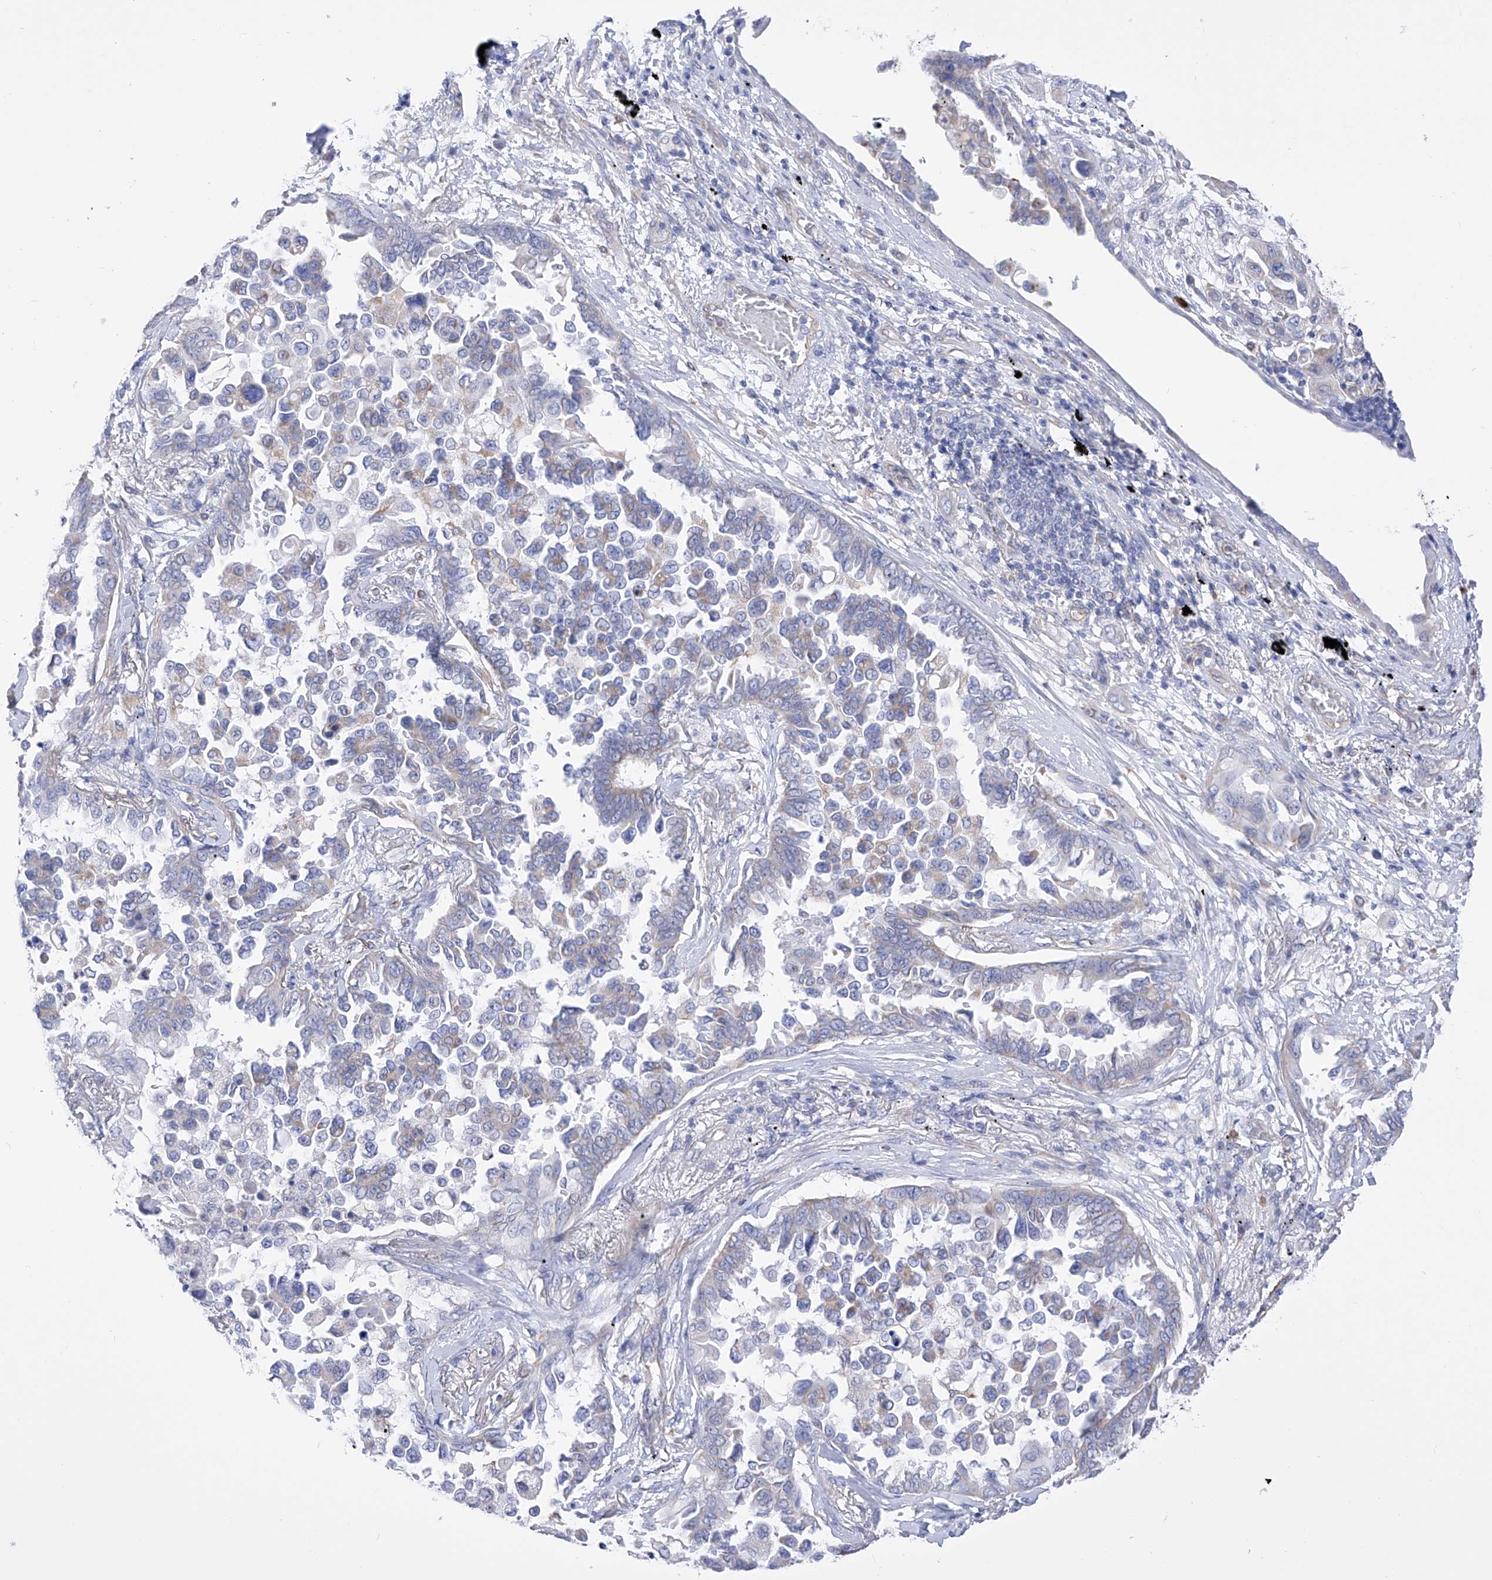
{"staining": {"intensity": "weak", "quantity": "<25%", "location": "cytoplasmic/membranous"}, "tissue": "lung cancer", "cell_type": "Tumor cells", "image_type": "cancer", "snomed": [{"axis": "morphology", "description": "Adenocarcinoma, NOS"}, {"axis": "topography", "description": "Lung"}], "caption": "Human lung adenocarcinoma stained for a protein using immunohistochemistry displays no positivity in tumor cells.", "gene": "FLG", "patient": {"sex": "female", "age": 67}}